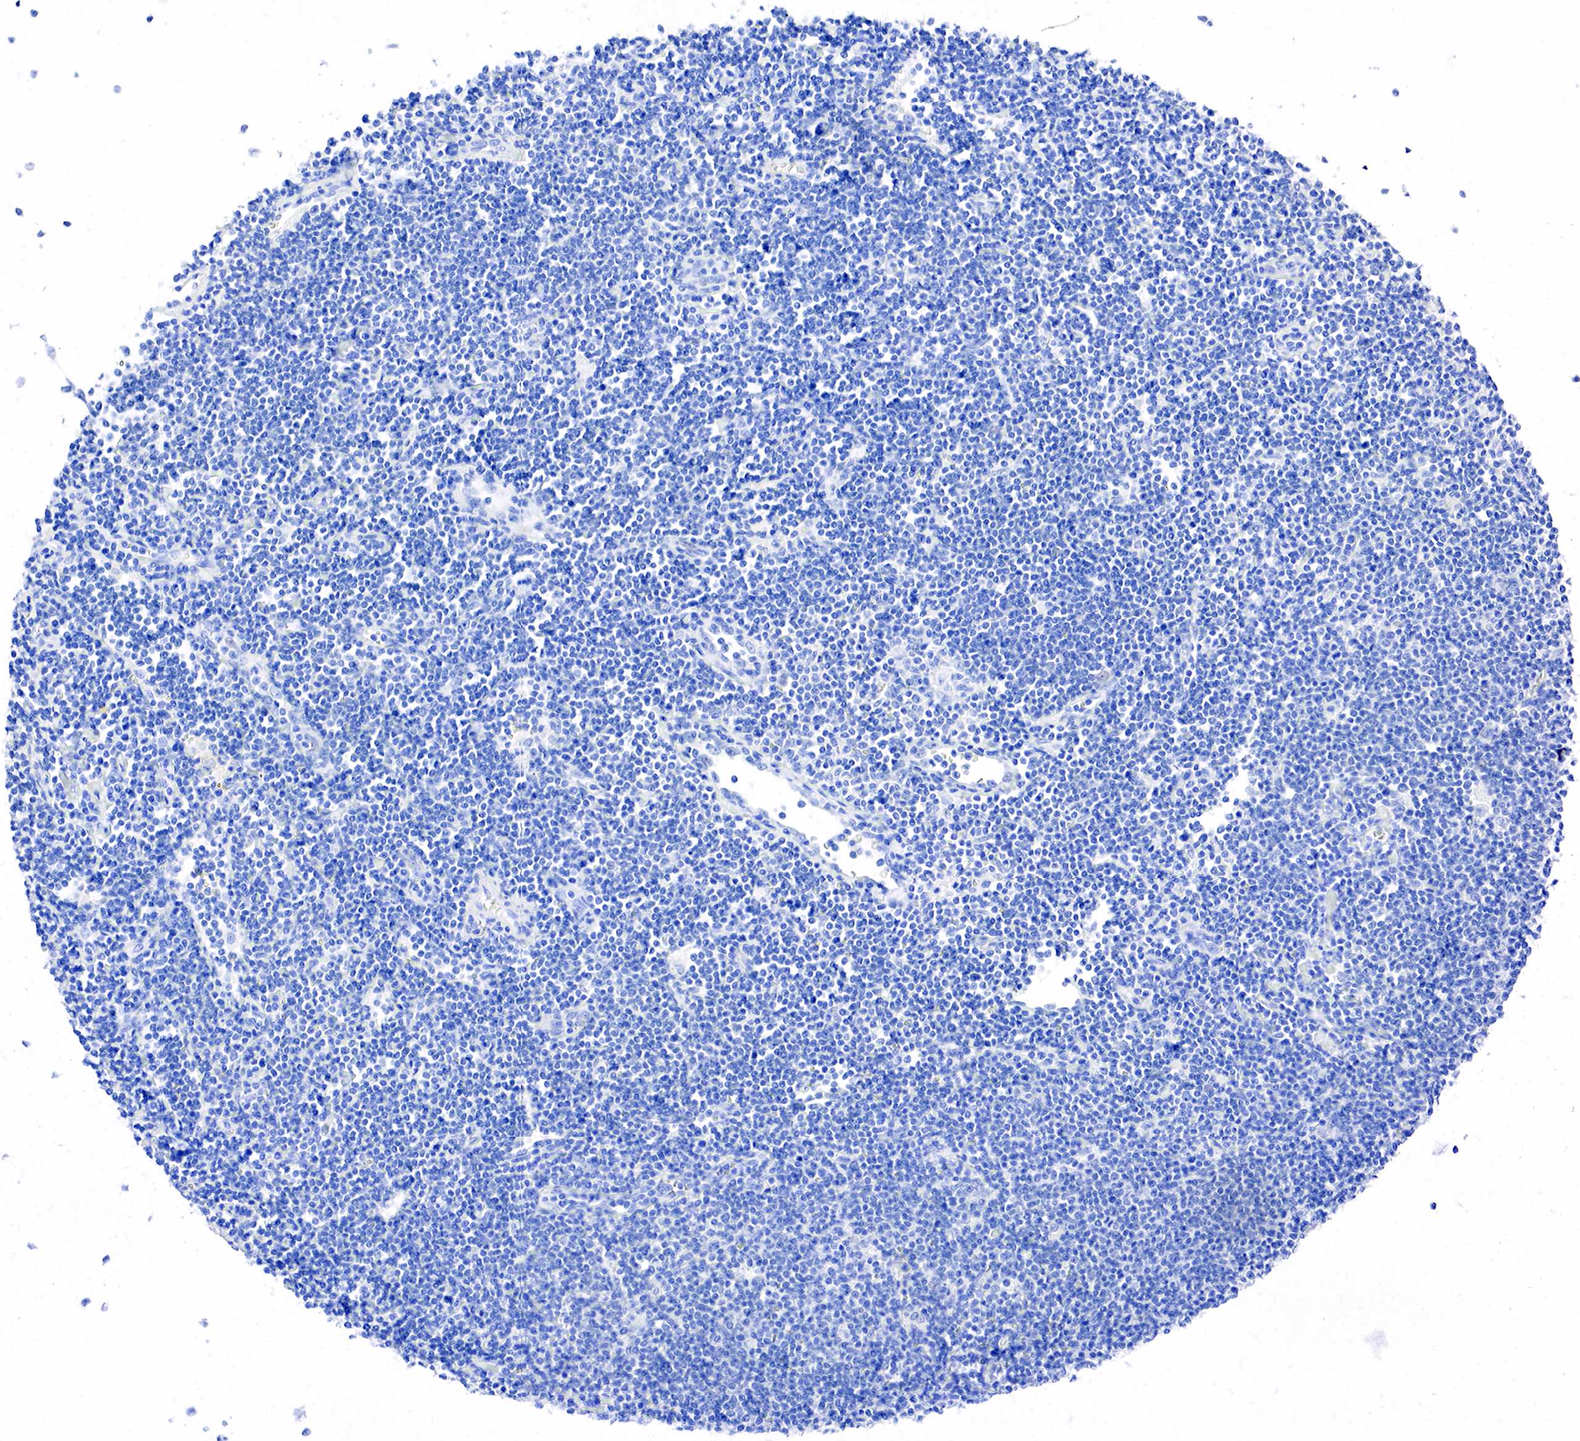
{"staining": {"intensity": "negative", "quantity": "none", "location": "none"}, "tissue": "lymphoma", "cell_type": "Tumor cells", "image_type": "cancer", "snomed": [{"axis": "morphology", "description": "Malignant lymphoma, non-Hodgkin's type, Low grade"}, {"axis": "topography", "description": "Lymph node"}], "caption": "Lymphoma was stained to show a protein in brown. There is no significant staining in tumor cells.", "gene": "PTH", "patient": {"sex": "male", "age": 65}}